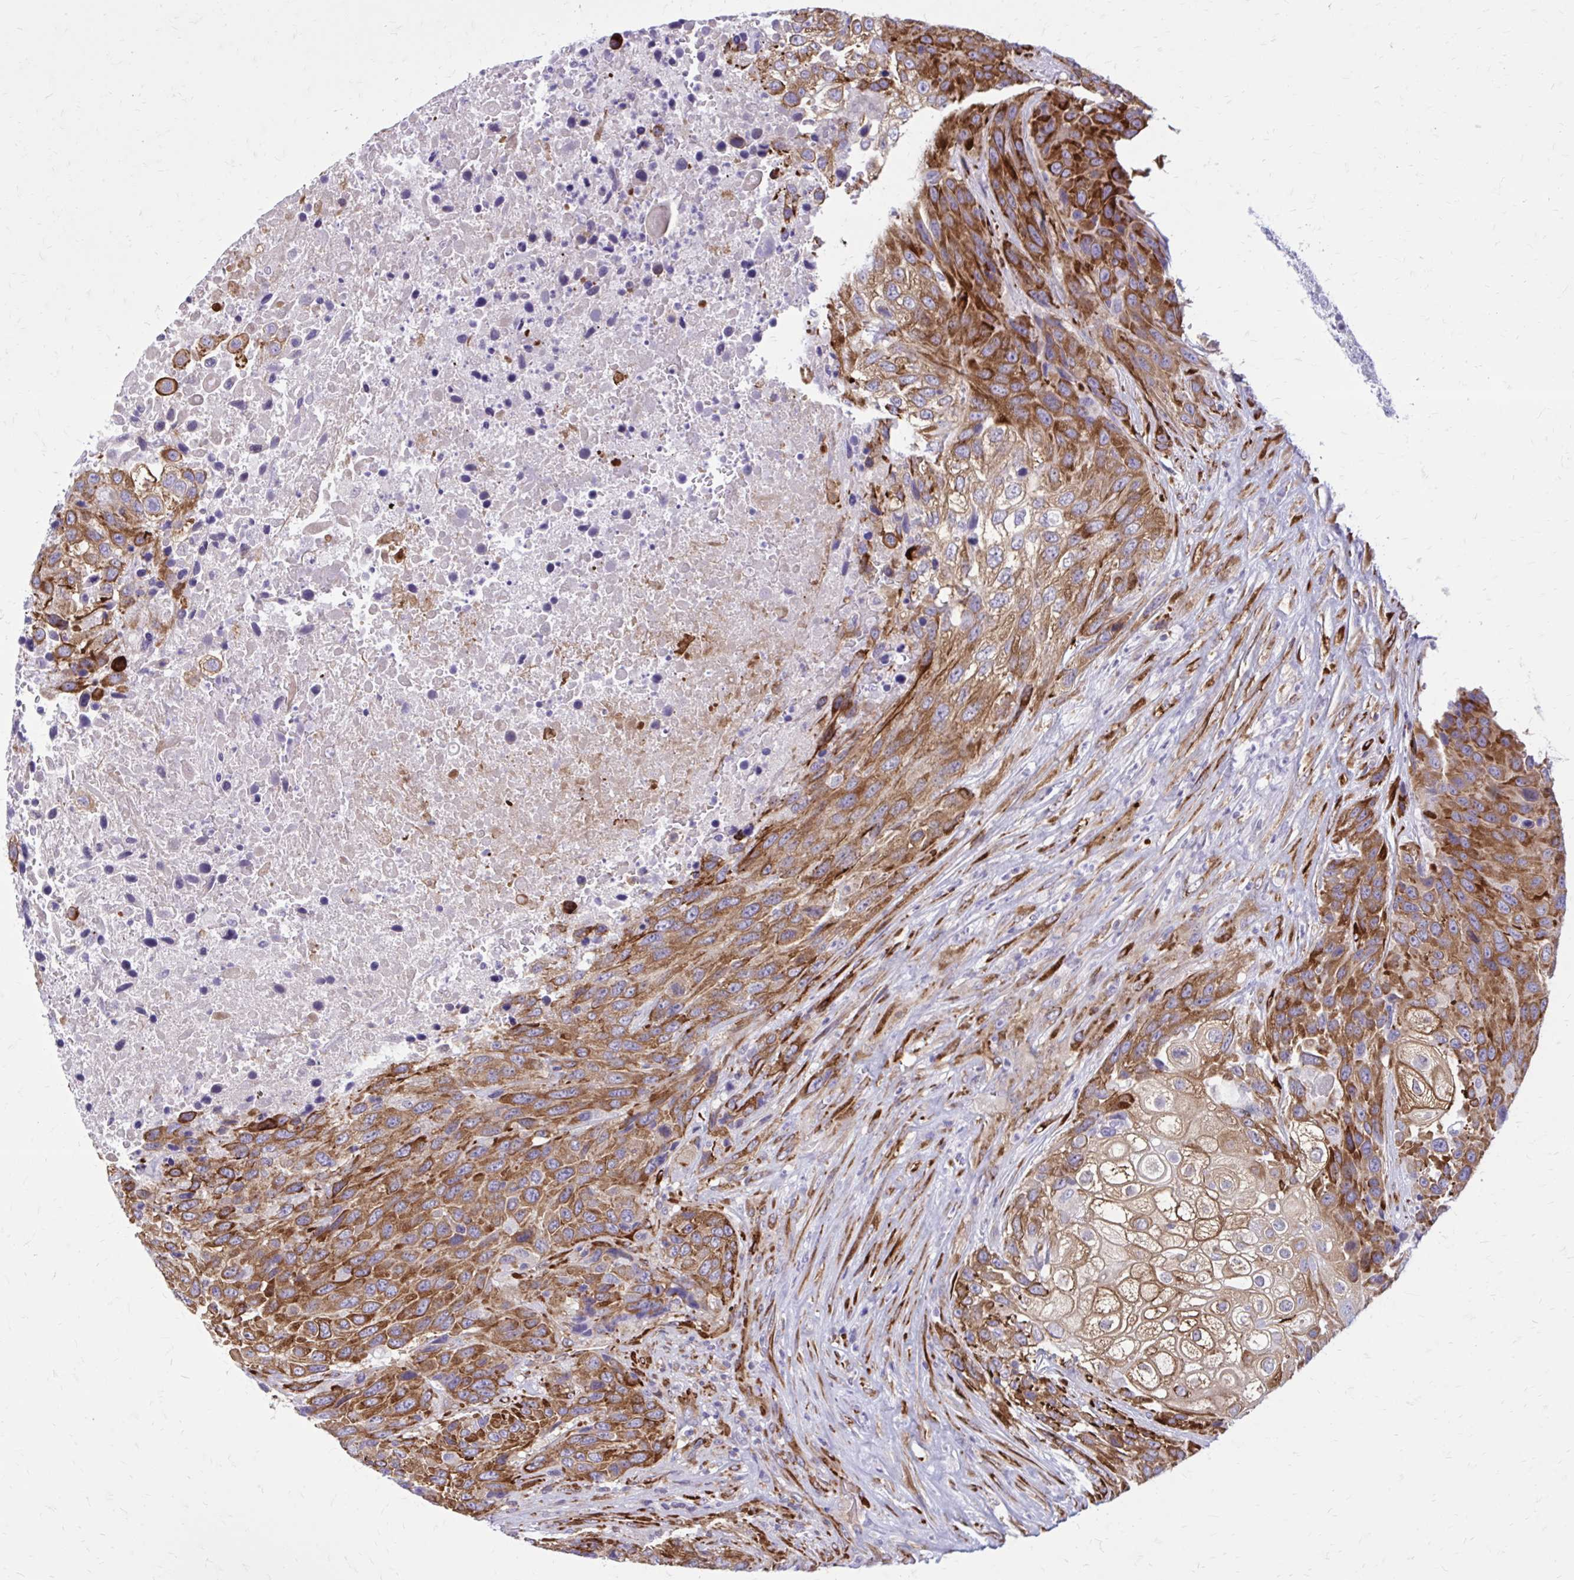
{"staining": {"intensity": "strong", "quantity": ">75%", "location": "cytoplasmic/membranous"}, "tissue": "urothelial cancer", "cell_type": "Tumor cells", "image_type": "cancer", "snomed": [{"axis": "morphology", "description": "Urothelial carcinoma, High grade"}, {"axis": "topography", "description": "Urinary bladder"}], "caption": "DAB immunohistochemical staining of high-grade urothelial carcinoma demonstrates strong cytoplasmic/membranous protein positivity in about >75% of tumor cells.", "gene": "BEND5", "patient": {"sex": "female", "age": 70}}